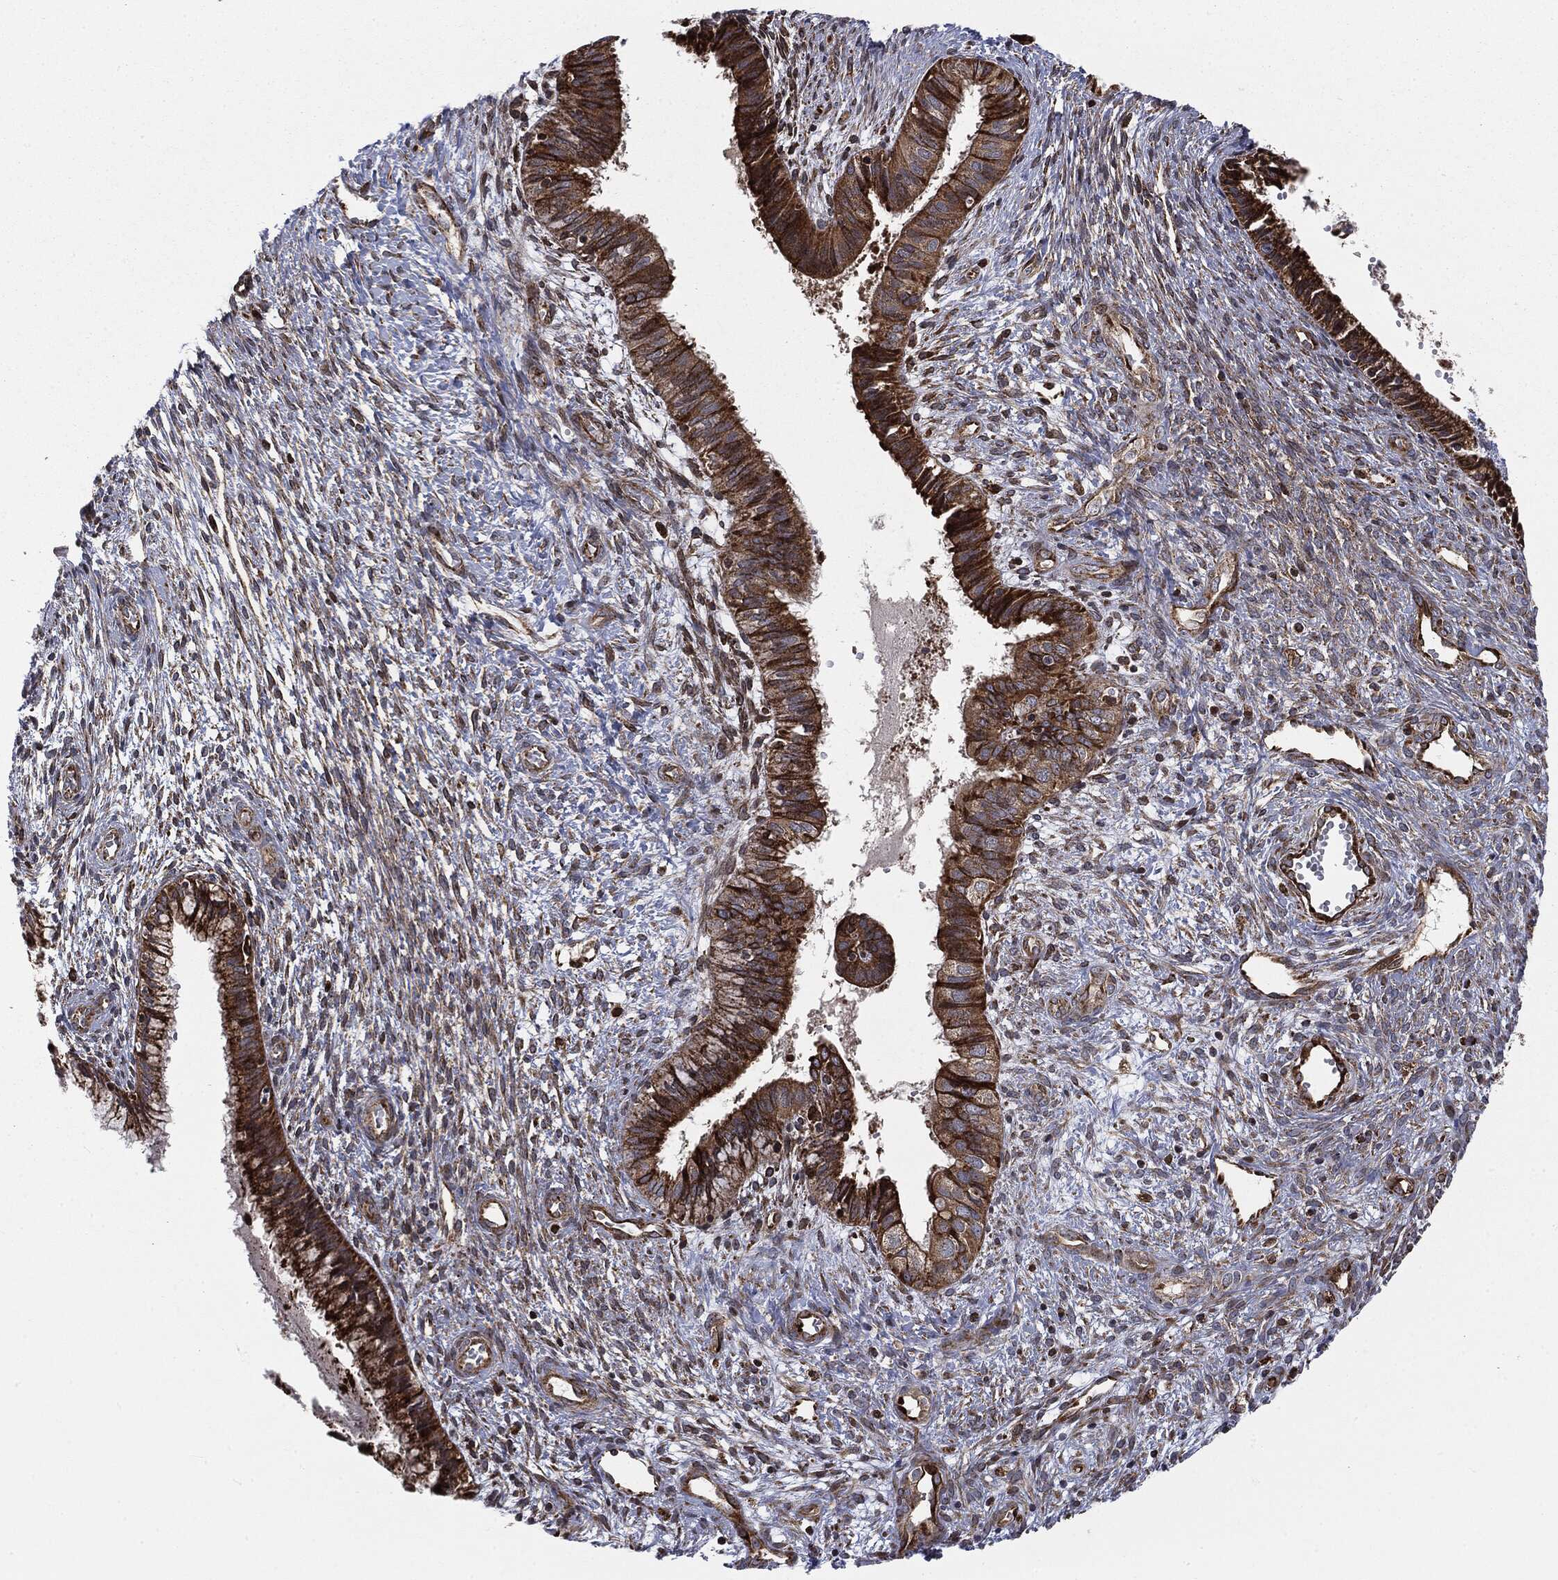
{"staining": {"intensity": "strong", "quantity": ">75%", "location": "cytoplasmic/membranous"}, "tissue": "cervical cancer", "cell_type": "Tumor cells", "image_type": "cancer", "snomed": [{"axis": "morphology", "description": "Normal tissue, NOS"}, {"axis": "morphology", "description": "Squamous cell carcinoma, NOS"}, {"axis": "topography", "description": "Cervix"}], "caption": "Immunohistochemical staining of human cervical cancer (squamous cell carcinoma) displays high levels of strong cytoplasmic/membranous staining in approximately >75% of tumor cells.", "gene": "CYLD", "patient": {"sex": "female", "age": 39}}